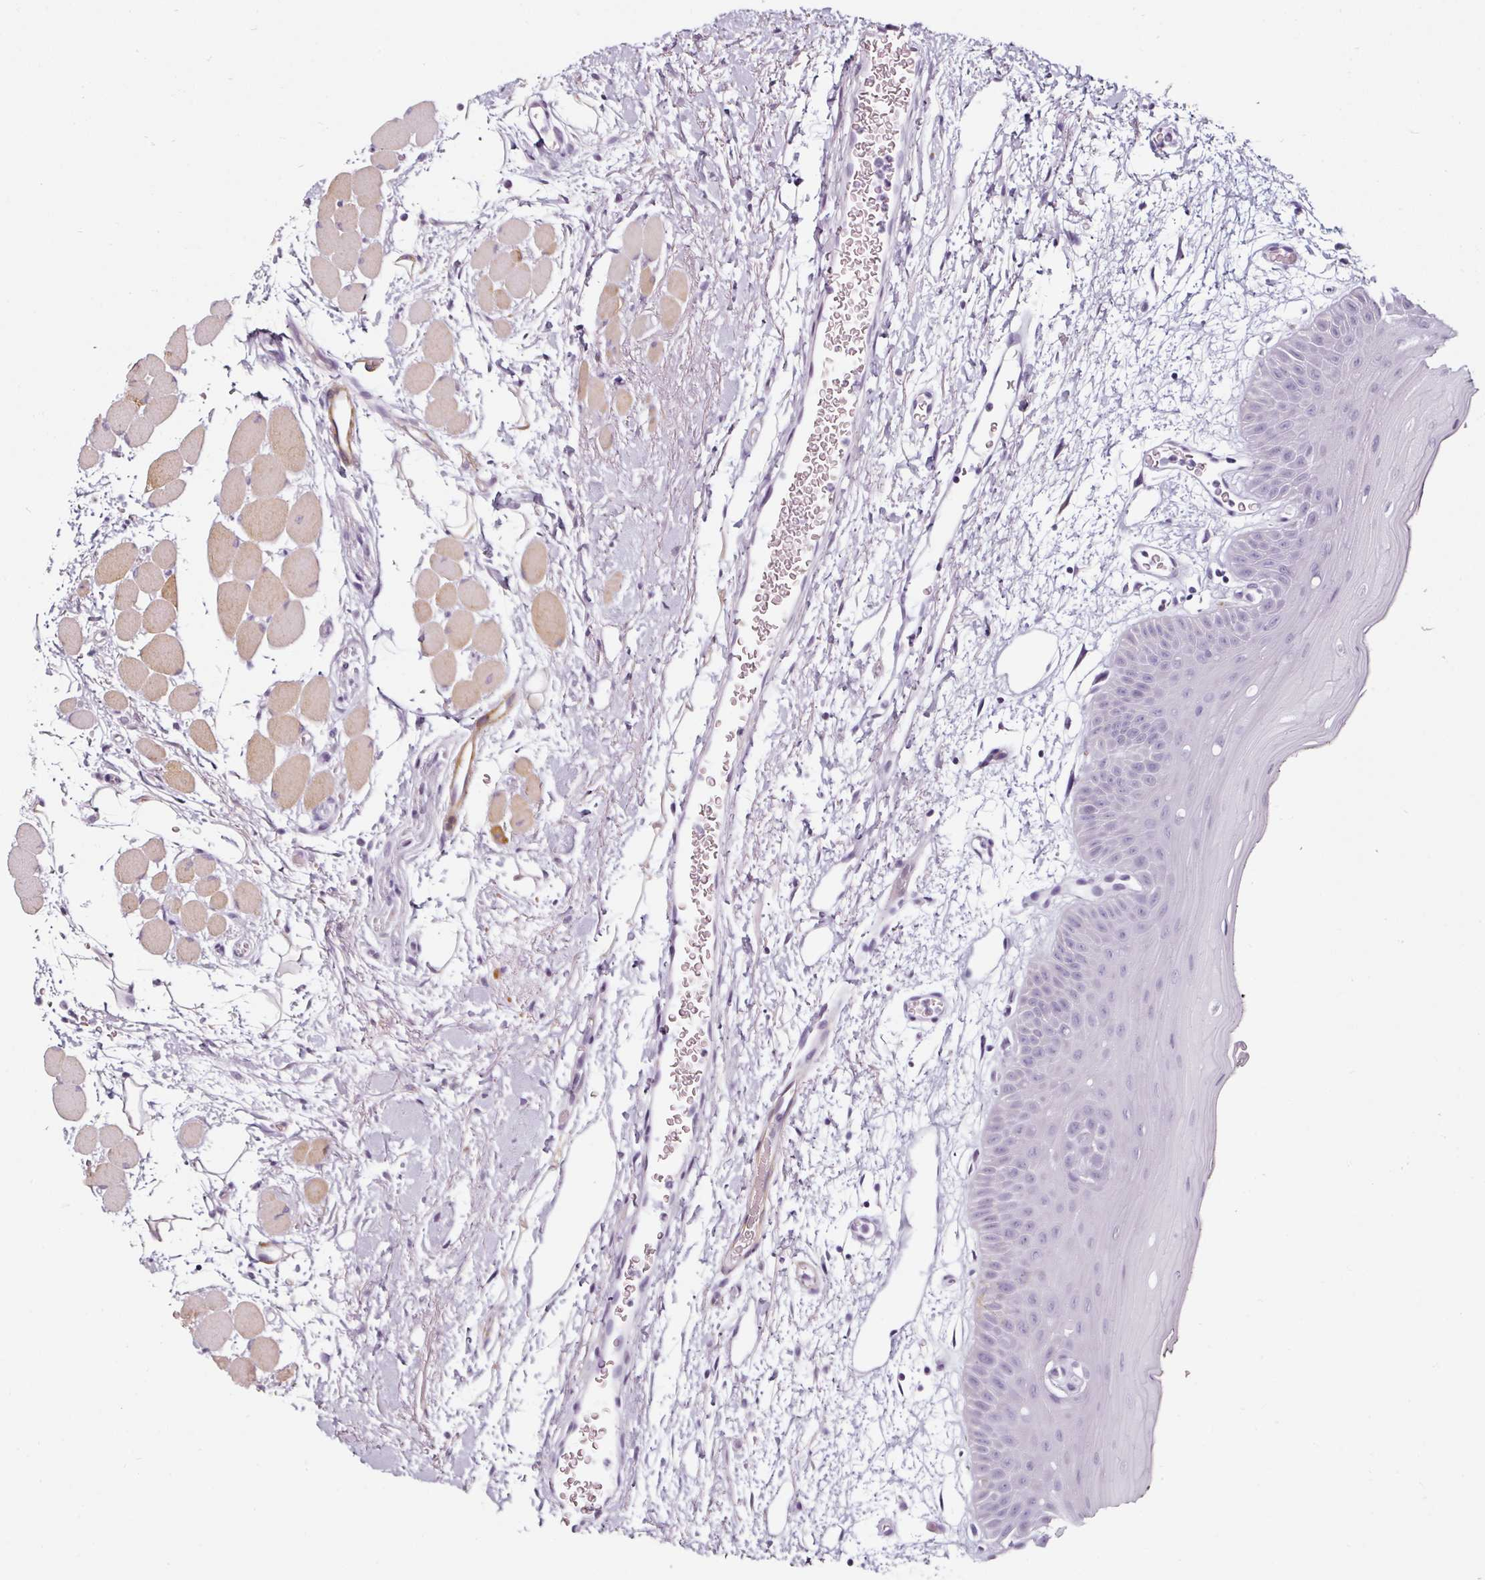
{"staining": {"intensity": "negative", "quantity": "none", "location": "none"}, "tissue": "oral mucosa", "cell_type": "Squamous epithelial cells", "image_type": "normal", "snomed": [{"axis": "morphology", "description": "Normal tissue, NOS"}, {"axis": "topography", "description": "Oral tissue"}, {"axis": "topography", "description": "Tounge, NOS"}], "caption": "Immunohistochemistry of normal human oral mucosa shows no staining in squamous epithelial cells.", "gene": "CAP2", "patient": {"sex": "female", "age": 59}}